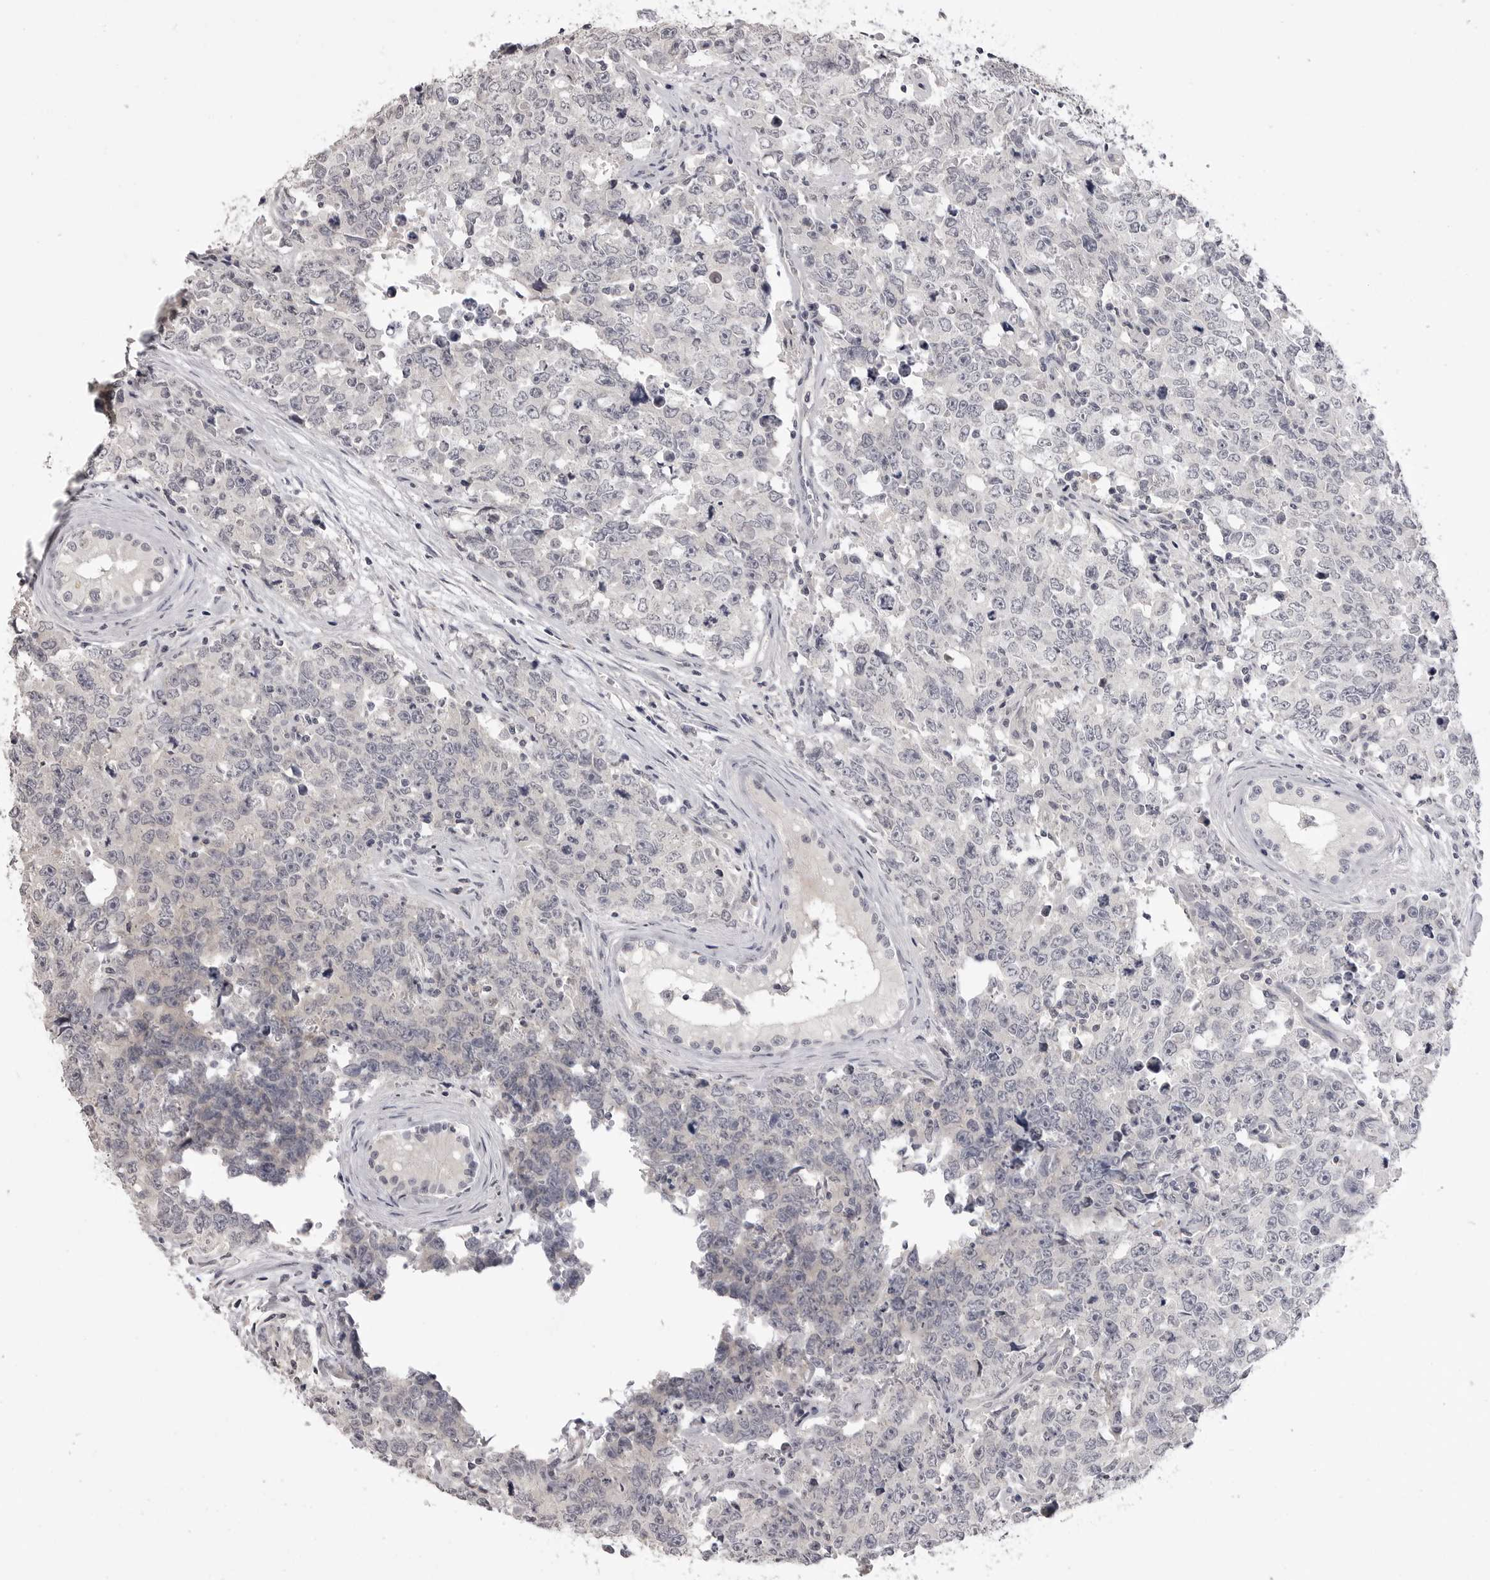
{"staining": {"intensity": "negative", "quantity": "none", "location": "none"}, "tissue": "testis cancer", "cell_type": "Tumor cells", "image_type": "cancer", "snomed": [{"axis": "morphology", "description": "Carcinoma, Embryonal, NOS"}, {"axis": "topography", "description": "Testis"}], "caption": "The photomicrograph displays no staining of tumor cells in testis embryonal carcinoma.", "gene": "GPN2", "patient": {"sex": "male", "age": 28}}